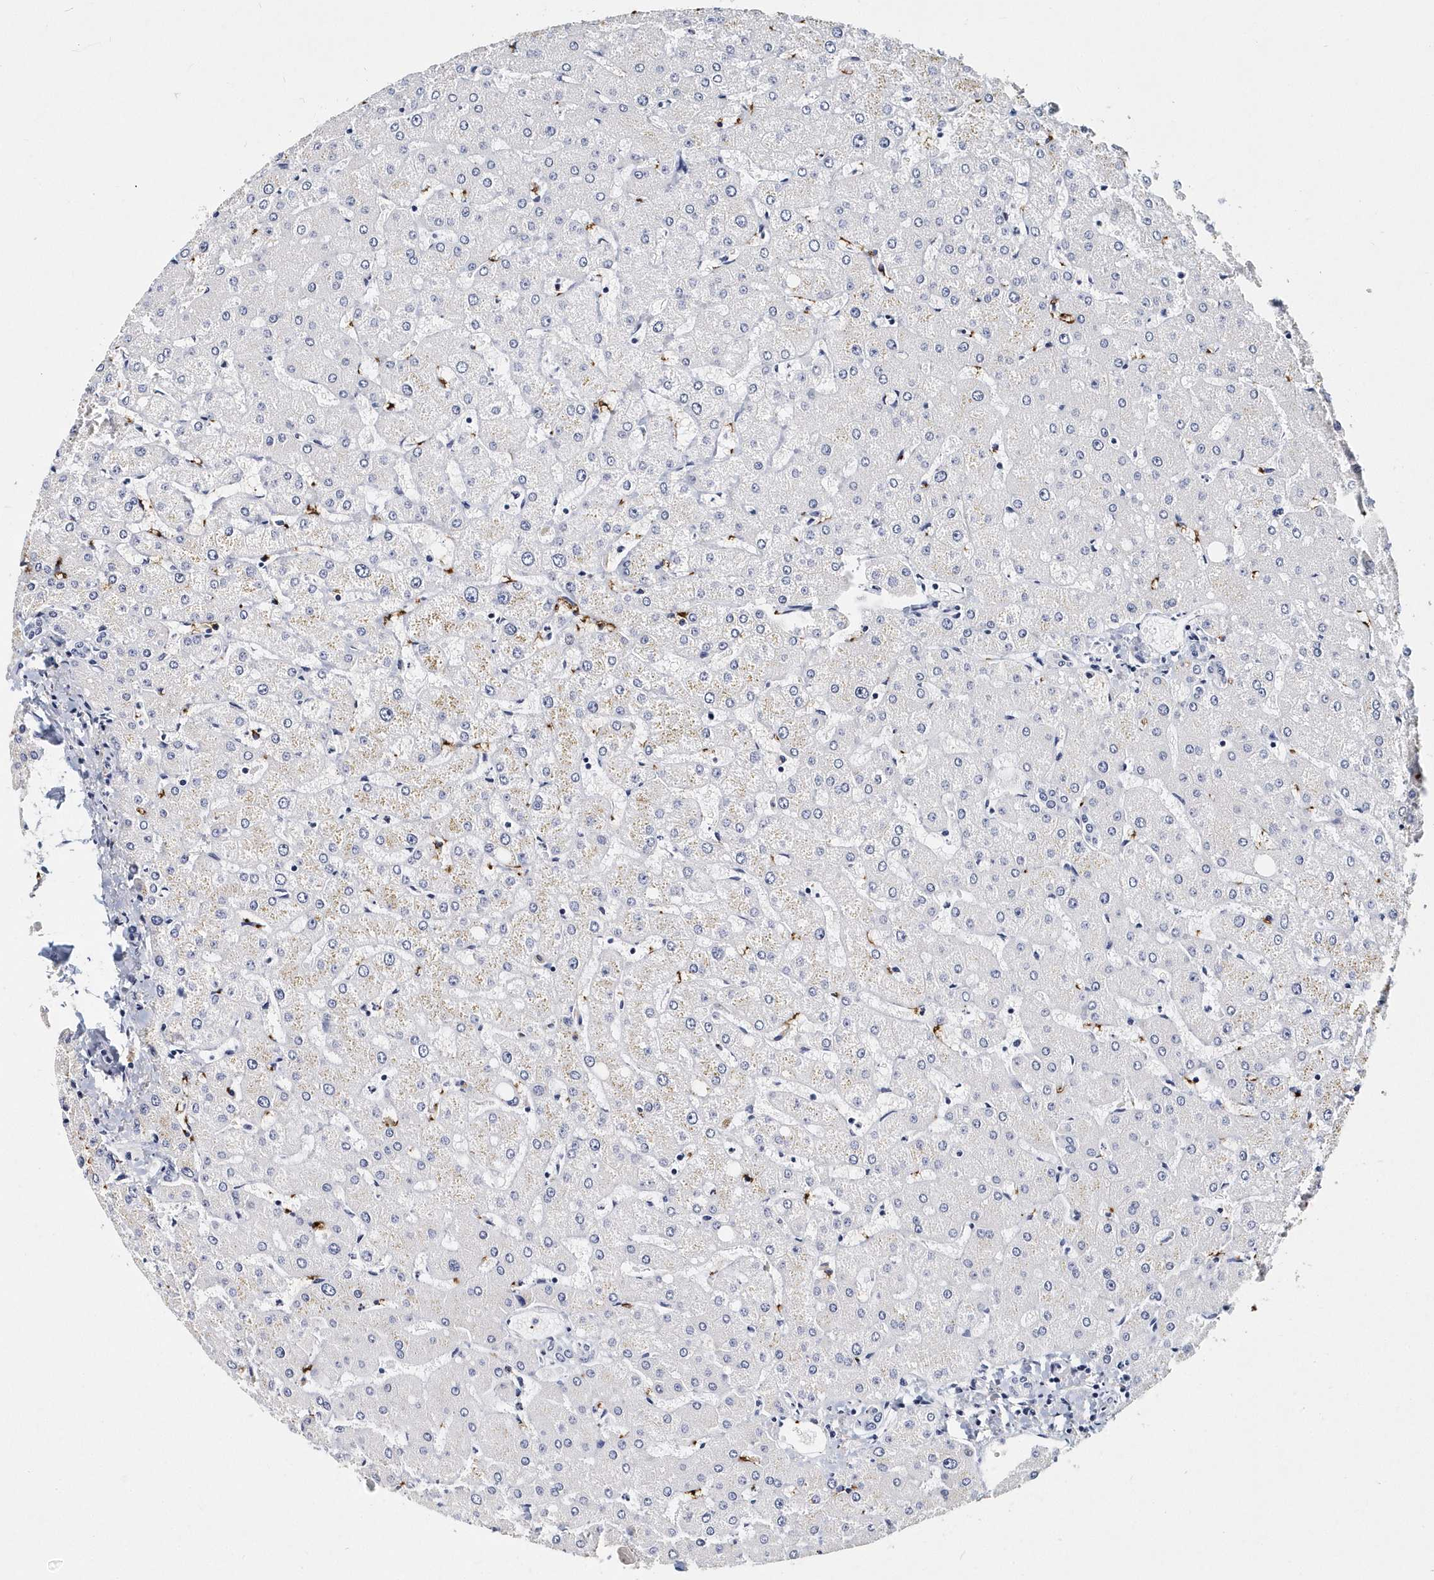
{"staining": {"intensity": "negative", "quantity": "none", "location": "none"}, "tissue": "liver", "cell_type": "Cholangiocytes", "image_type": "normal", "snomed": [{"axis": "morphology", "description": "Normal tissue, NOS"}, {"axis": "topography", "description": "Liver"}], "caption": "The histopathology image demonstrates no significant staining in cholangiocytes of liver.", "gene": "ITGA2B", "patient": {"sex": "female", "age": 54}}